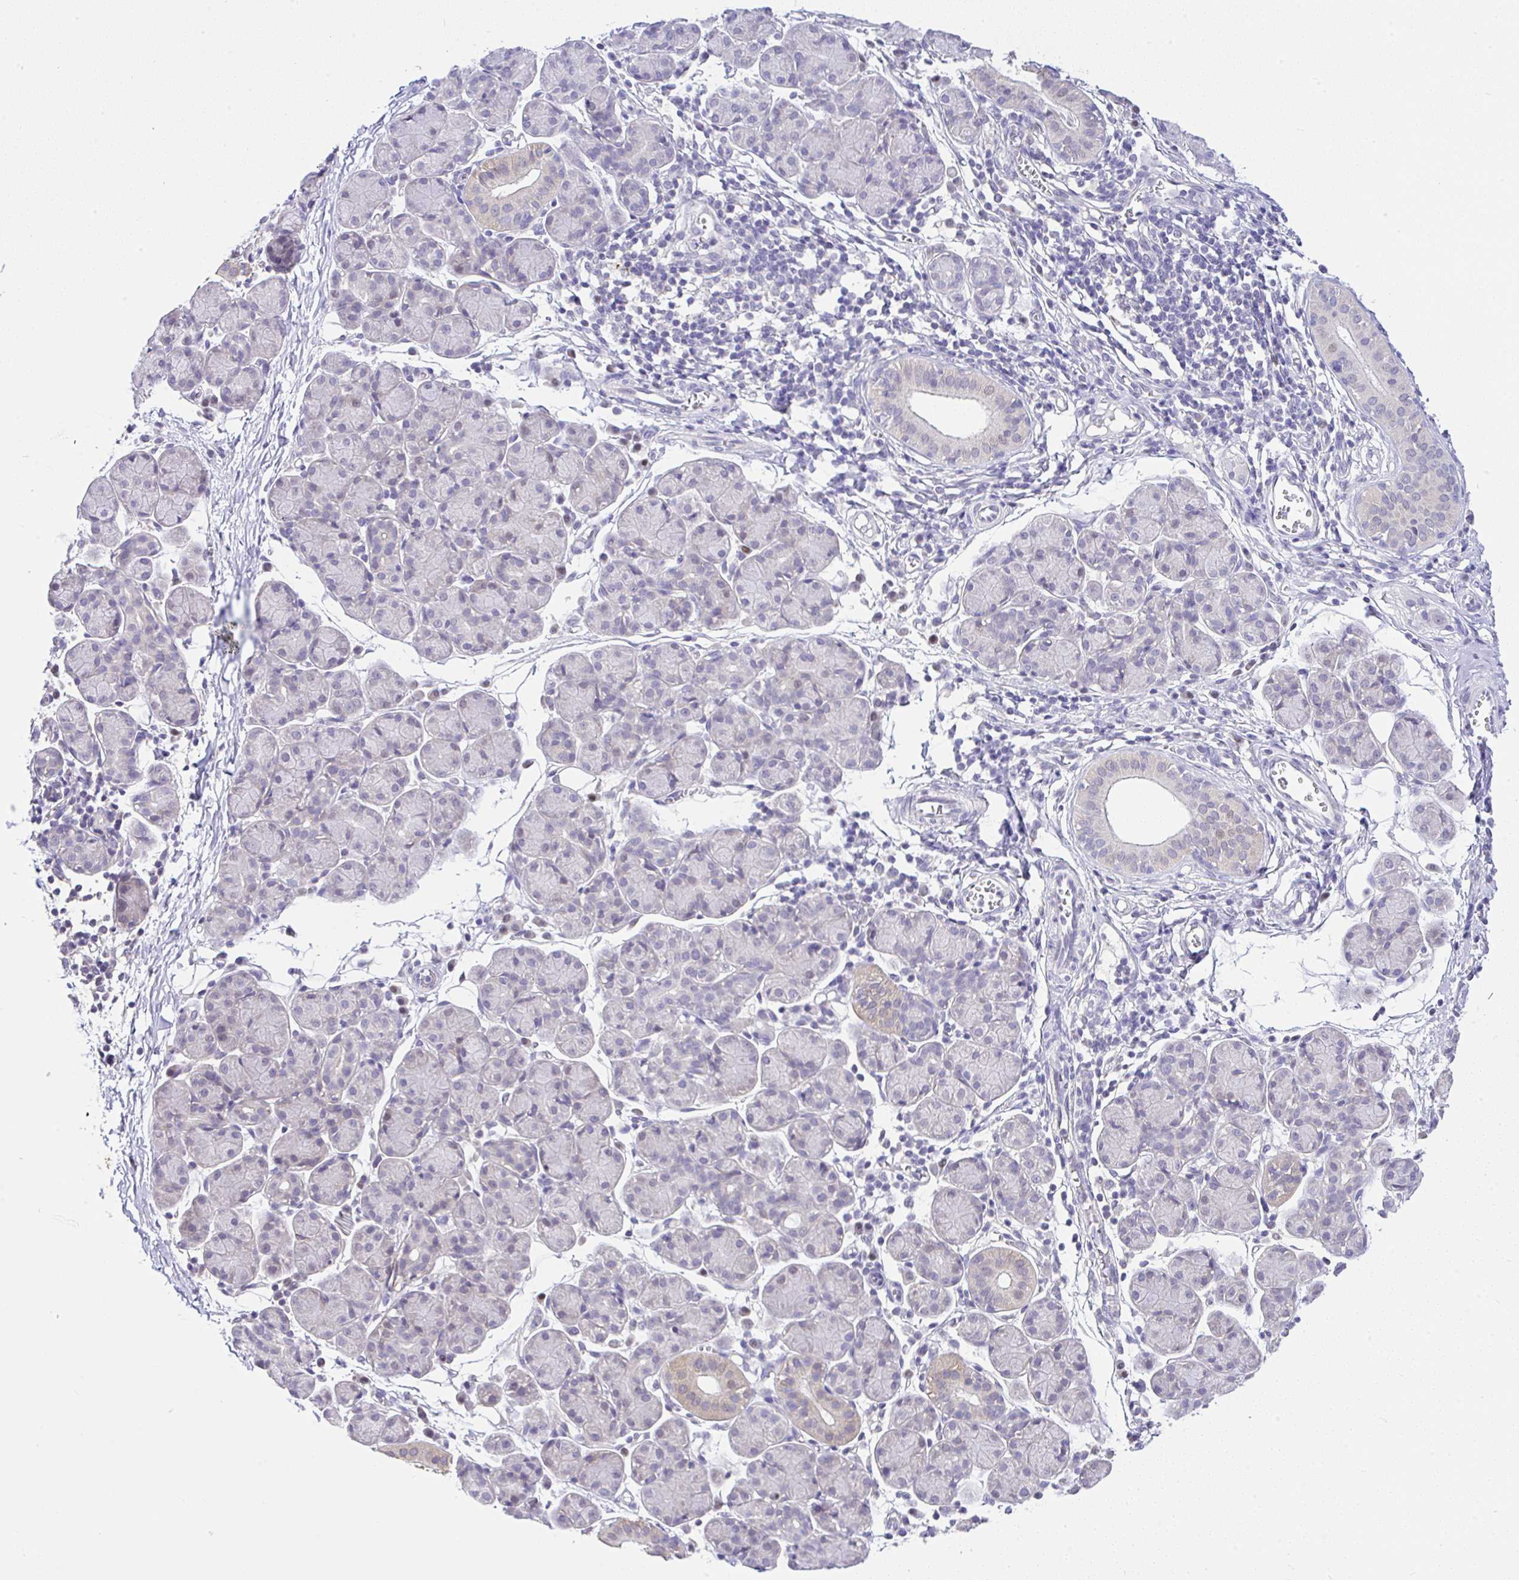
{"staining": {"intensity": "negative", "quantity": "none", "location": "none"}, "tissue": "salivary gland", "cell_type": "Glandular cells", "image_type": "normal", "snomed": [{"axis": "morphology", "description": "Normal tissue, NOS"}, {"axis": "morphology", "description": "Inflammation, NOS"}, {"axis": "topography", "description": "Lymph node"}, {"axis": "topography", "description": "Salivary gland"}], "caption": "High power microscopy photomicrograph of an immunohistochemistry (IHC) micrograph of normal salivary gland, revealing no significant expression in glandular cells.", "gene": "CTU1", "patient": {"sex": "male", "age": 3}}